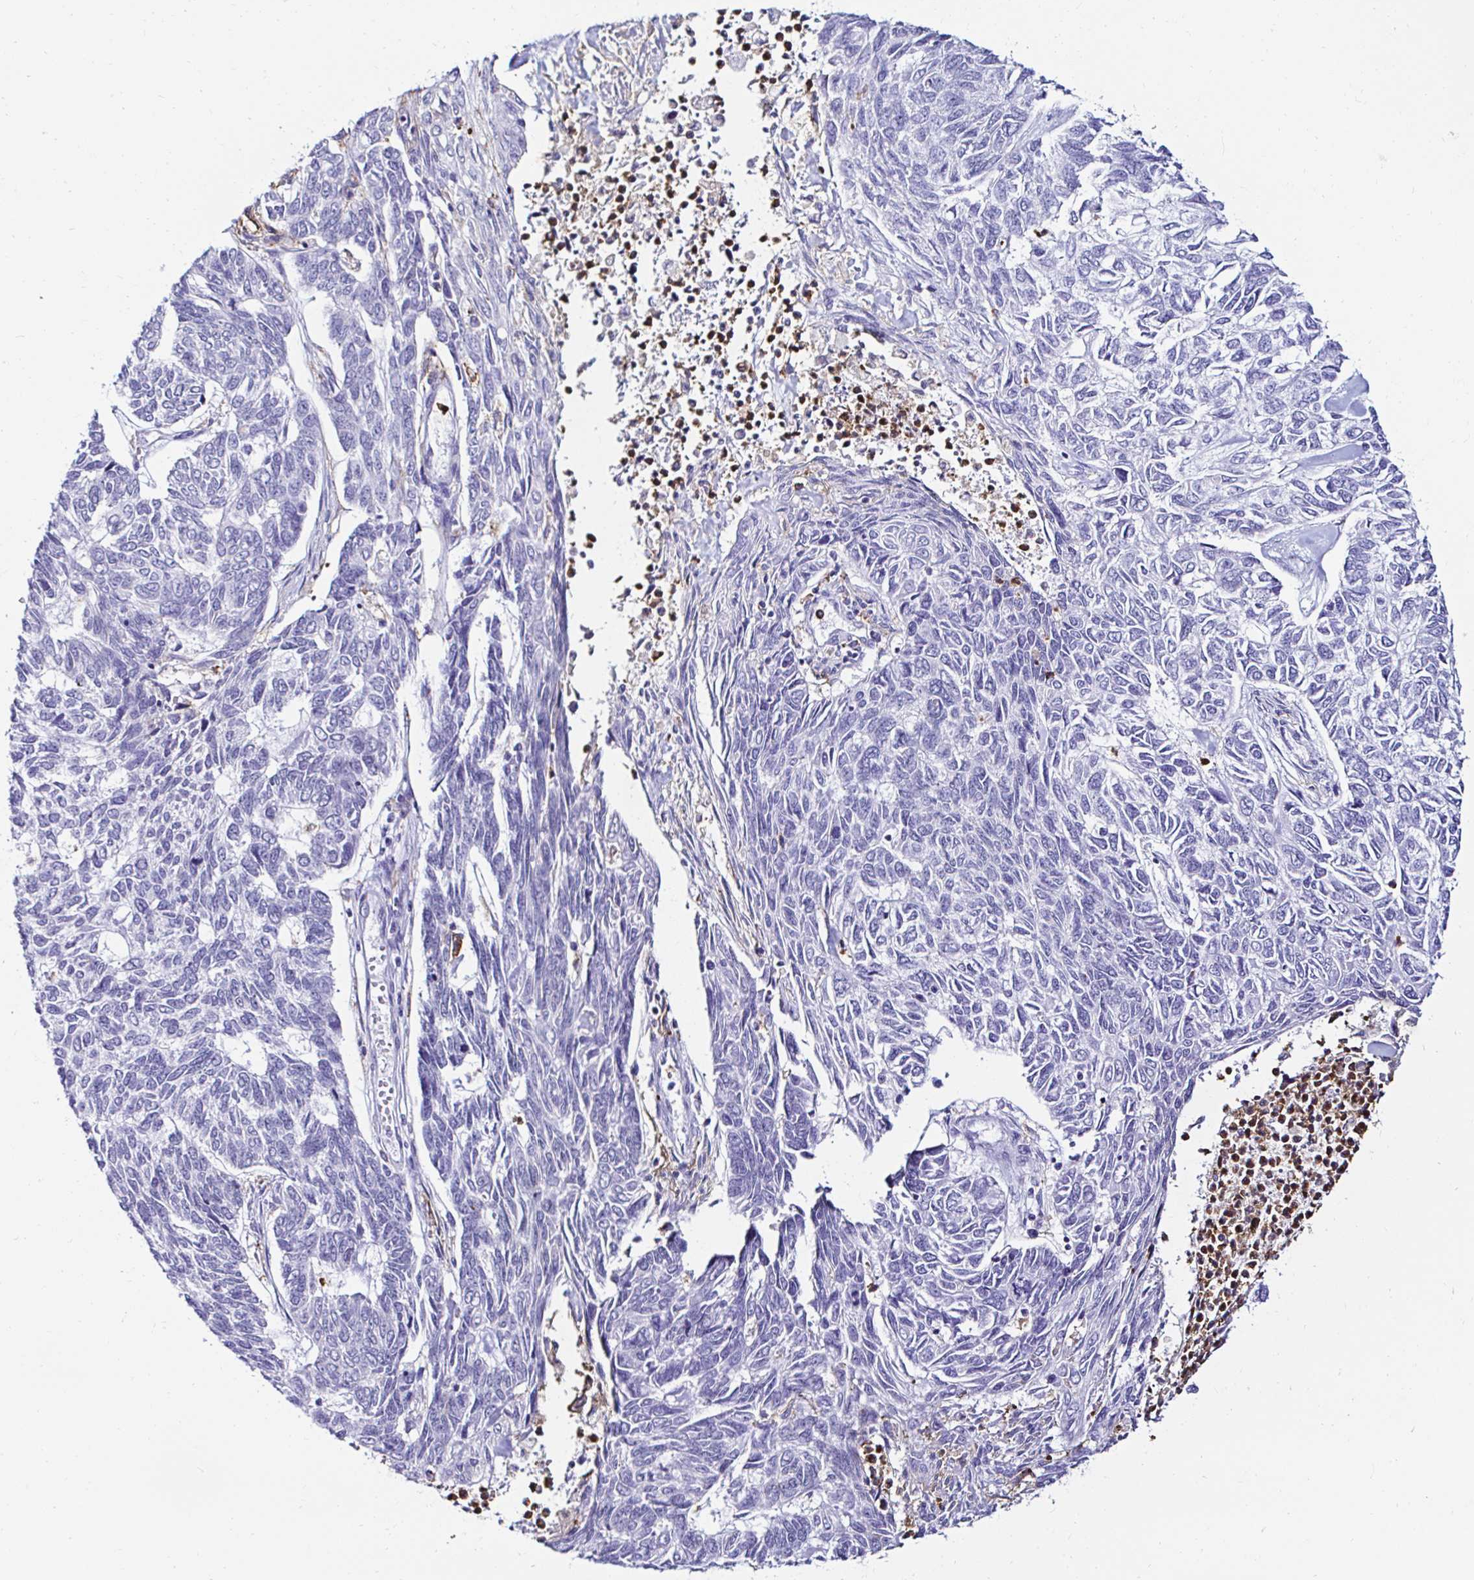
{"staining": {"intensity": "negative", "quantity": "none", "location": "none"}, "tissue": "skin cancer", "cell_type": "Tumor cells", "image_type": "cancer", "snomed": [{"axis": "morphology", "description": "Basal cell carcinoma"}, {"axis": "topography", "description": "Skin"}], "caption": "Immunohistochemical staining of human skin cancer exhibits no significant staining in tumor cells.", "gene": "CYBB", "patient": {"sex": "female", "age": 65}}